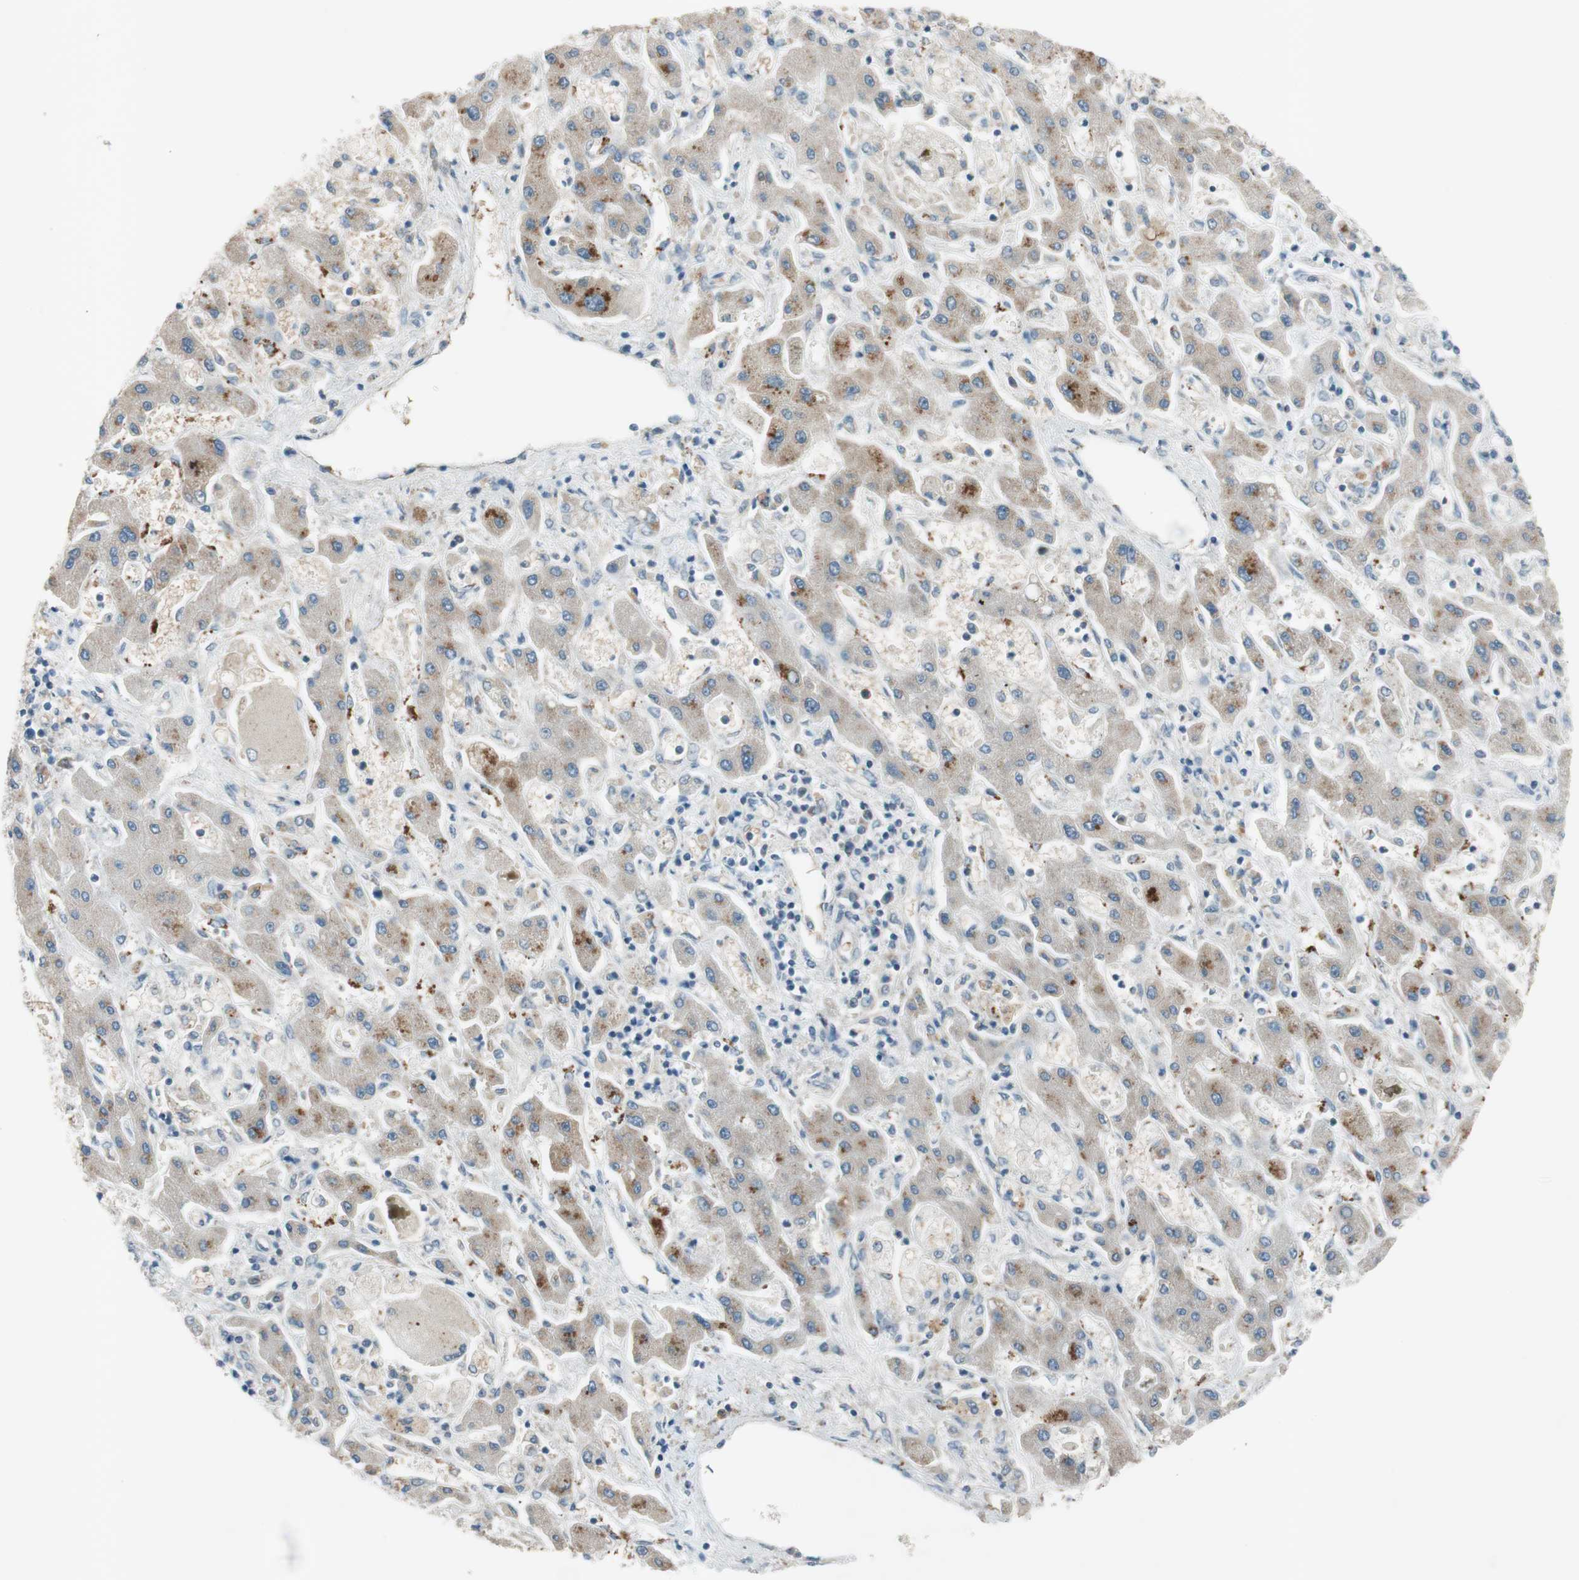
{"staining": {"intensity": "moderate", "quantity": "<25%", "location": "cytoplasmic/membranous"}, "tissue": "liver cancer", "cell_type": "Tumor cells", "image_type": "cancer", "snomed": [{"axis": "morphology", "description": "Cholangiocarcinoma"}, {"axis": "topography", "description": "Liver"}], "caption": "Liver cancer was stained to show a protein in brown. There is low levels of moderate cytoplasmic/membranous expression in about <25% of tumor cells.", "gene": "GYPC", "patient": {"sex": "male", "age": 50}}